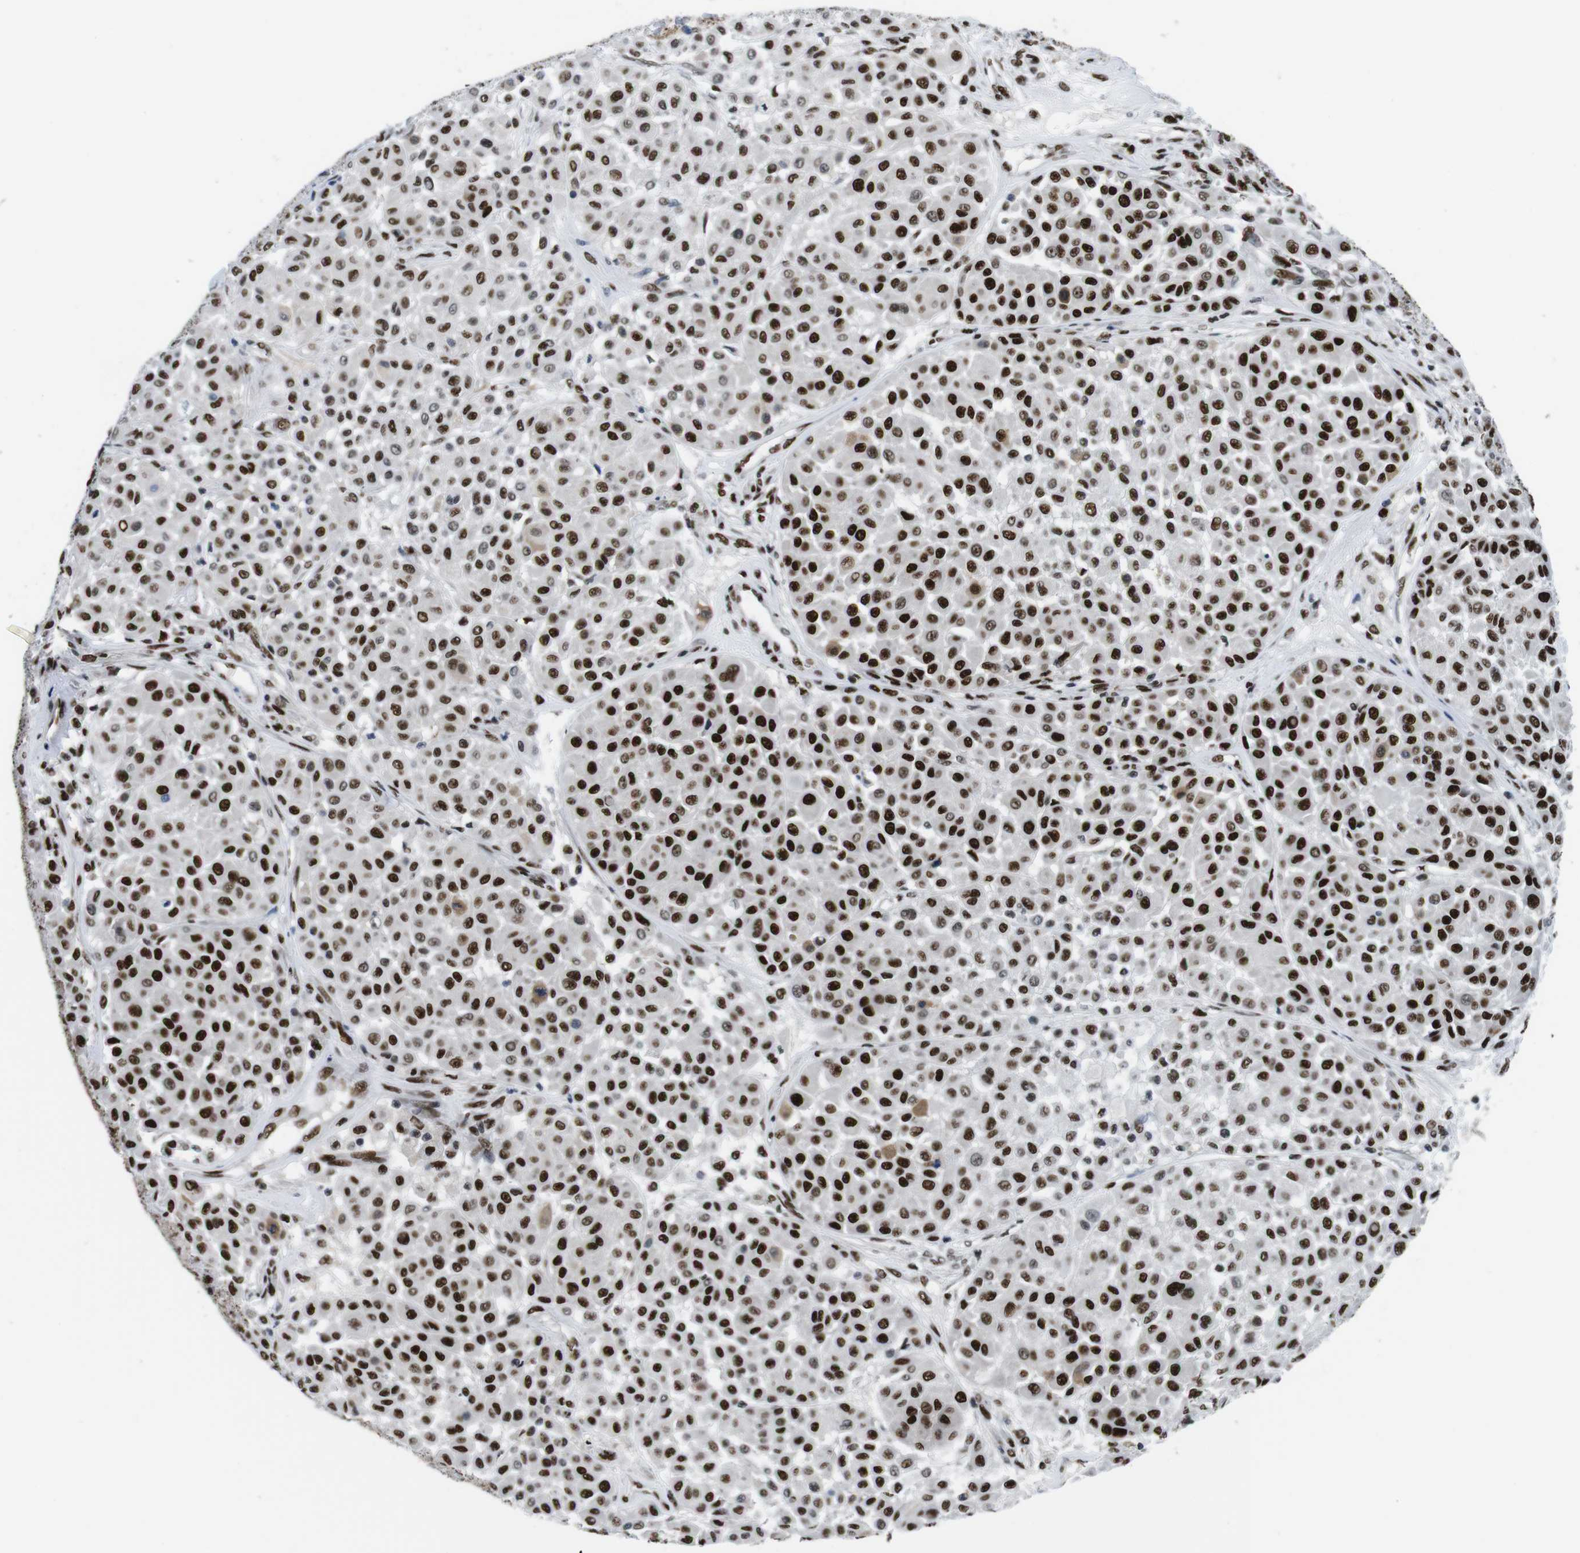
{"staining": {"intensity": "strong", "quantity": ">75%", "location": "nuclear"}, "tissue": "melanoma", "cell_type": "Tumor cells", "image_type": "cancer", "snomed": [{"axis": "morphology", "description": "Malignant melanoma, Metastatic site"}, {"axis": "topography", "description": "Soft tissue"}], "caption": "DAB (3,3'-diaminobenzidine) immunohistochemical staining of human melanoma reveals strong nuclear protein staining in about >75% of tumor cells.", "gene": "PSME3", "patient": {"sex": "male", "age": 41}}